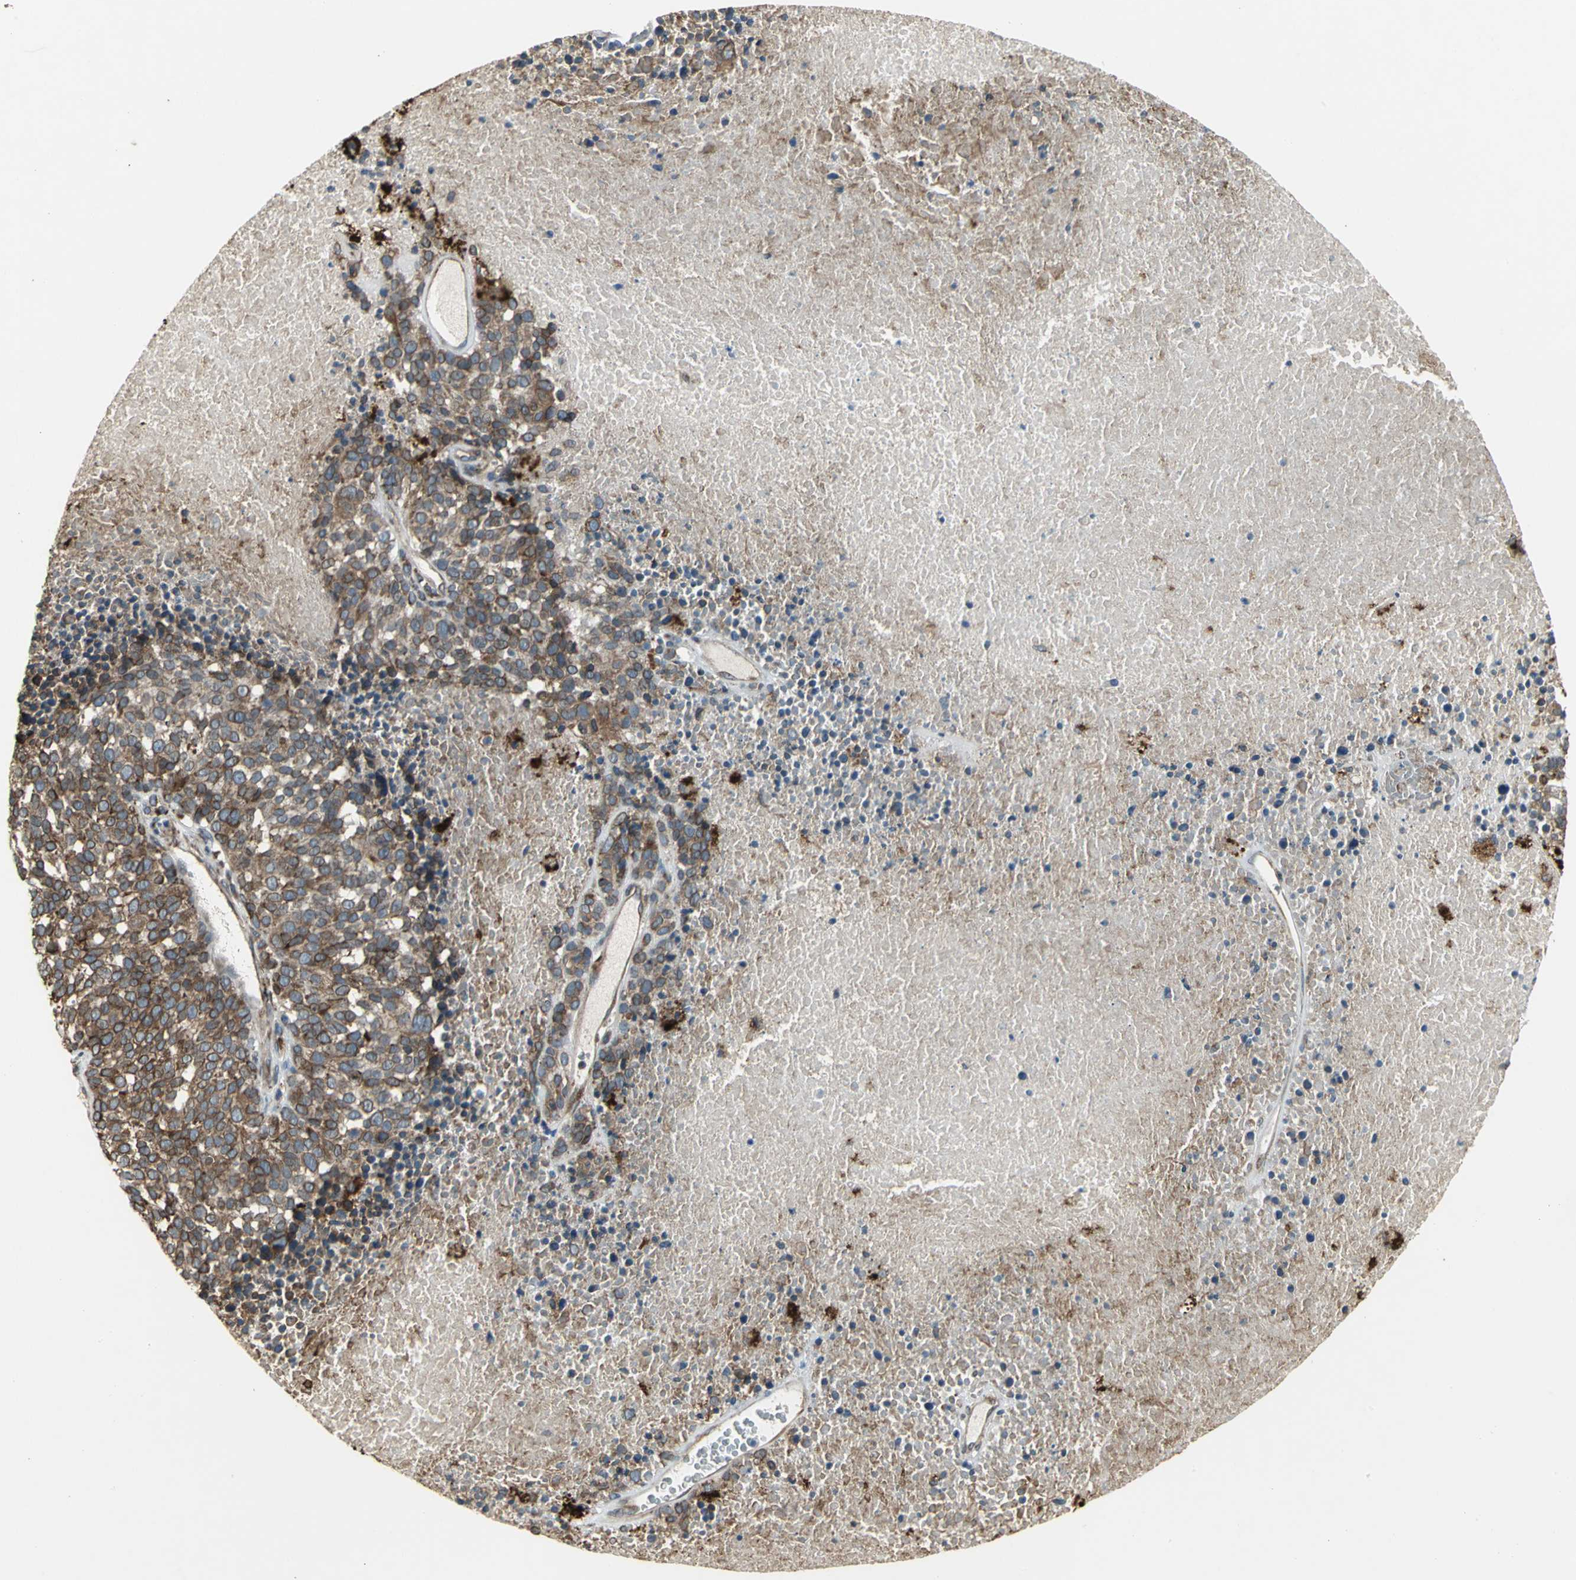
{"staining": {"intensity": "strong", "quantity": ">75%", "location": "cytoplasmic/membranous"}, "tissue": "melanoma", "cell_type": "Tumor cells", "image_type": "cancer", "snomed": [{"axis": "morphology", "description": "Malignant melanoma, Metastatic site"}, {"axis": "topography", "description": "Cerebral cortex"}], "caption": "Protein analysis of malignant melanoma (metastatic site) tissue shows strong cytoplasmic/membranous expression in approximately >75% of tumor cells.", "gene": "SYVN1", "patient": {"sex": "female", "age": 52}}